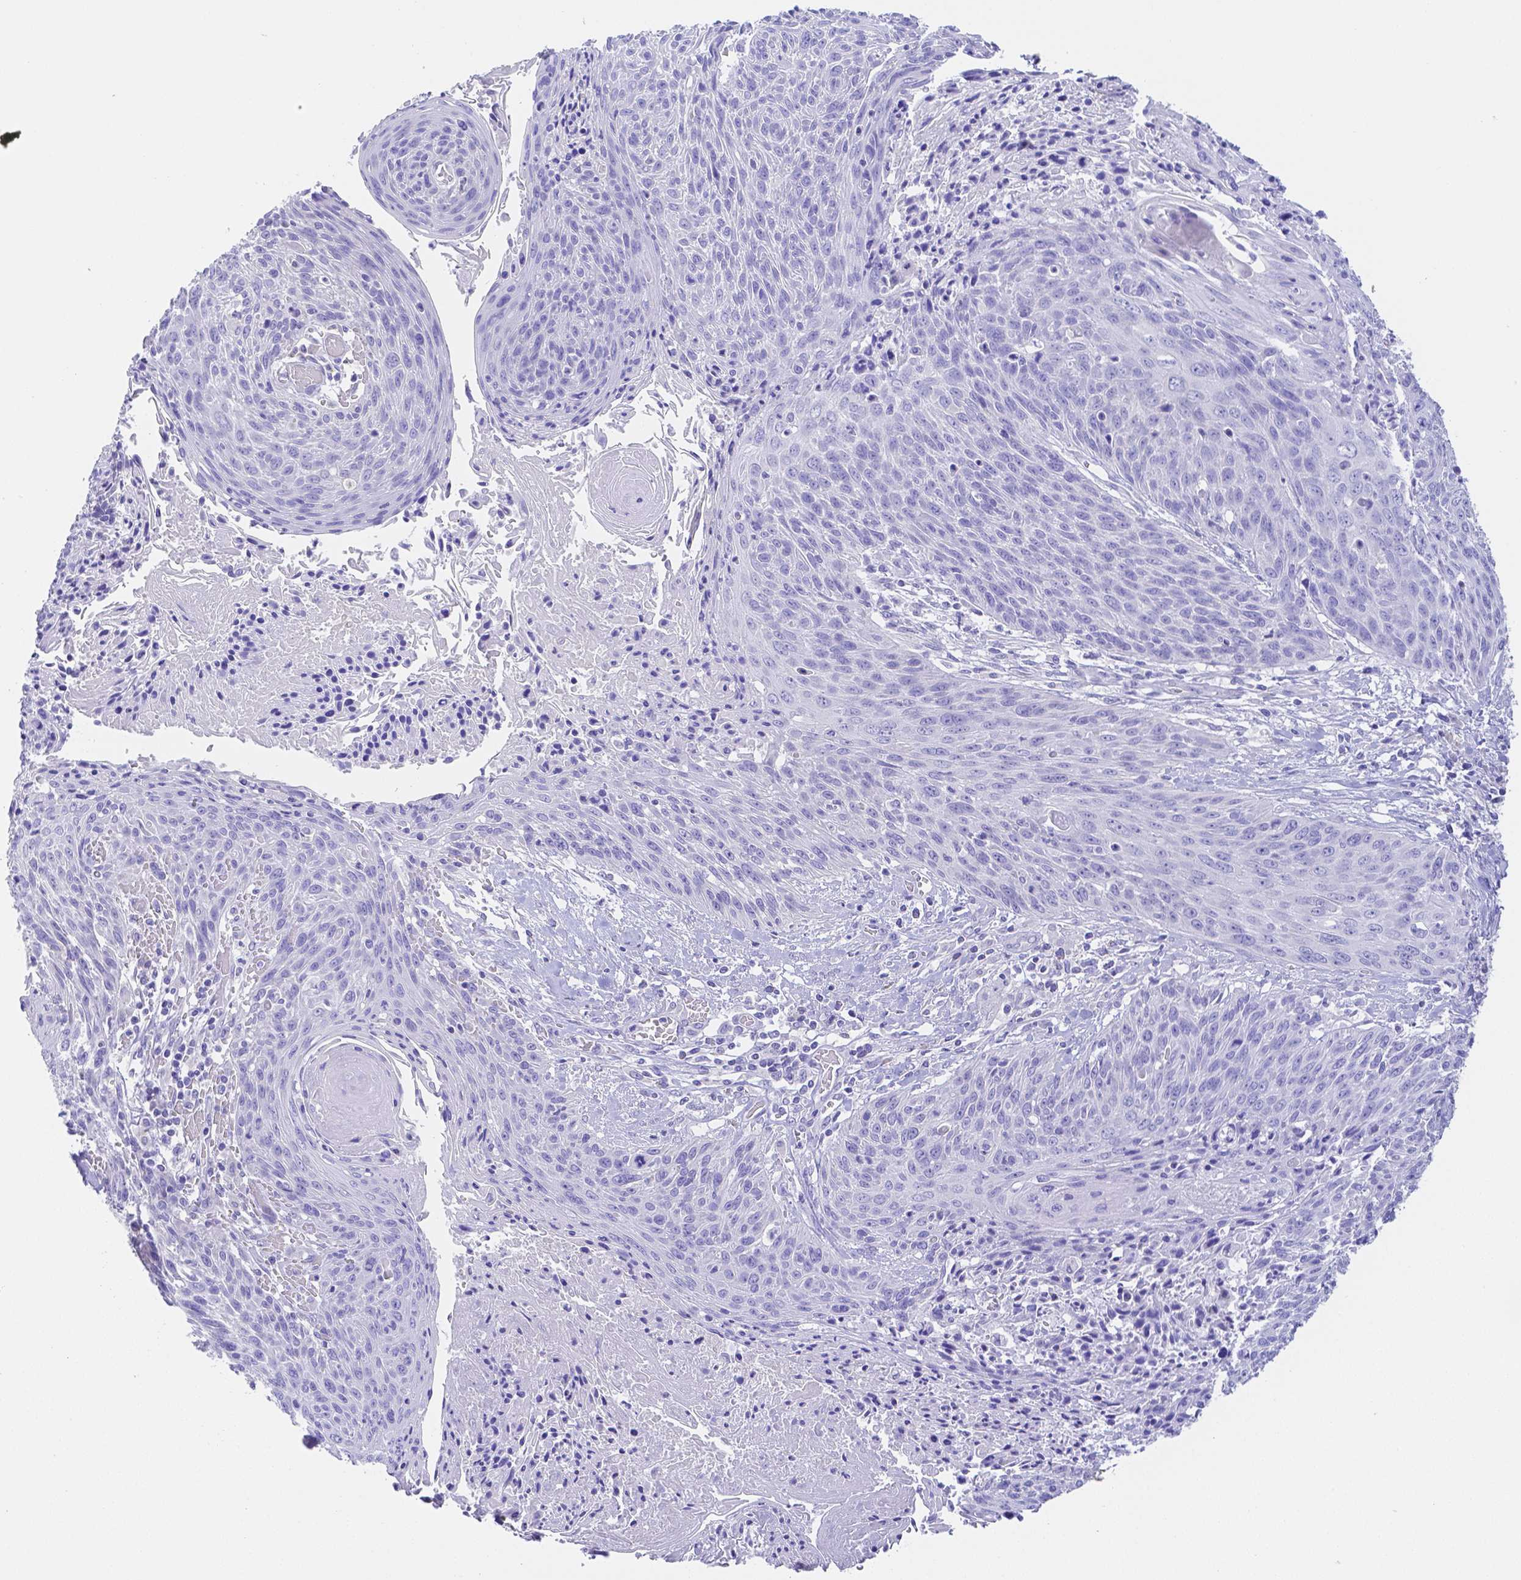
{"staining": {"intensity": "negative", "quantity": "none", "location": "none"}, "tissue": "cervical cancer", "cell_type": "Tumor cells", "image_type": "cancer", "snomed": [{"axis": "morphology", "description": "Squamous cell carcinoma, NOS"}, {"axis": "topography", "description": "Cervix"}], "caption": "IHC micrograph of cervical cancer stained for a protein (brown), which demonstrates no staining in tumor cells.", "gene": "ZG16B", "patient": {"sex": "female", "age": 45}}